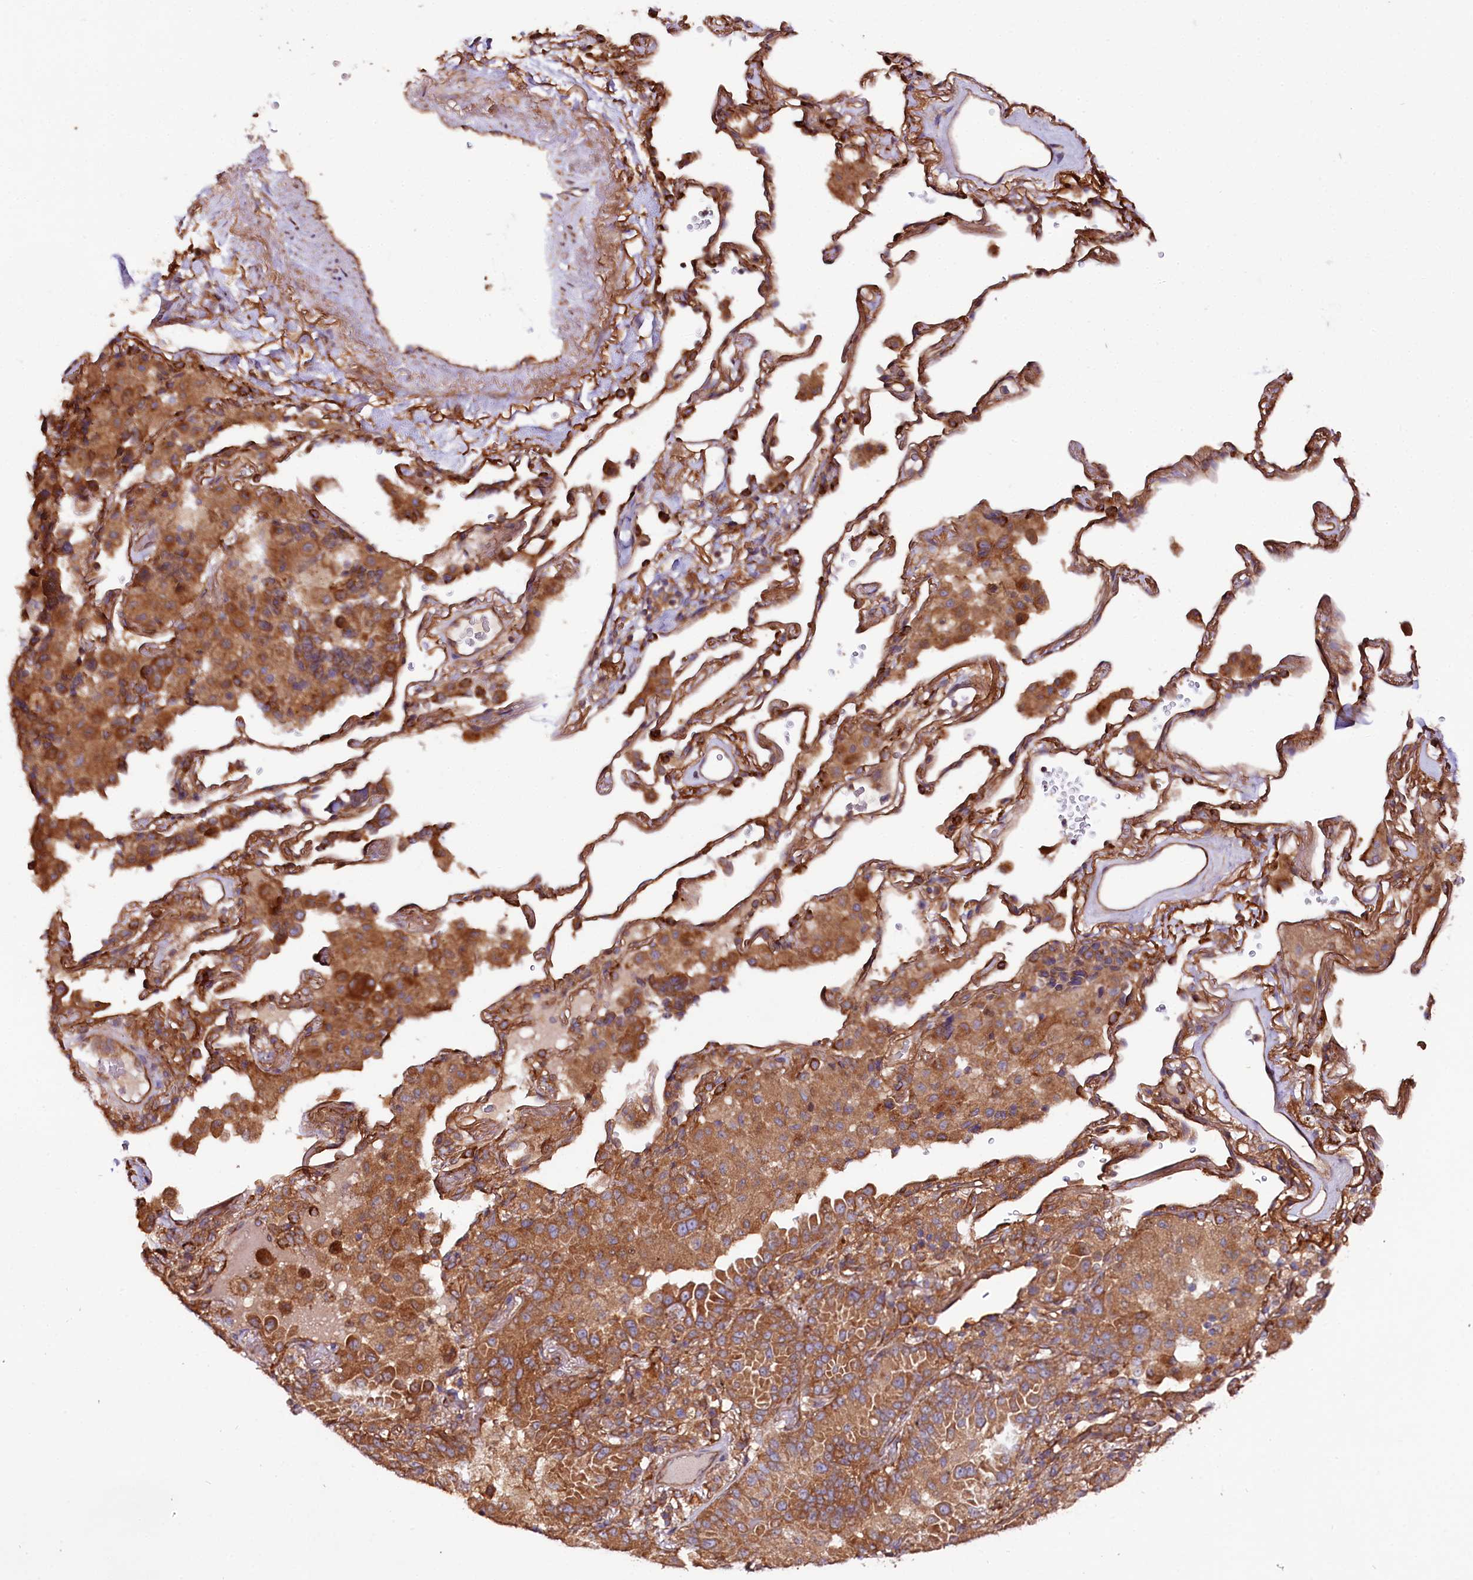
{"staining": {"intensity": "moderate", "quantity": ">75%", "location": "cytoplasmic/membranous"}, "tissue": "lung cancer", "cell_type": "Tumor cells", "image_type": "cancer", "snomed": [{"axis": "morphology", "description": "Adenocarcinoma, NOS"}, {"axis": "topography", "description": "Lung"}], "caption": "High-magnification brightfield microscopy of lung cancer (adenocarcinoma) stained with DAB (3,3'-diaminobenzidine) (brown) and counterstained with hematoxylin (blue). tumor cells exhibit moderate cytoplasmic/membranous staining is present in approximately>75% of cells.", "gene": "CEP295", "patient": {"sex": "female", "age": 69}}